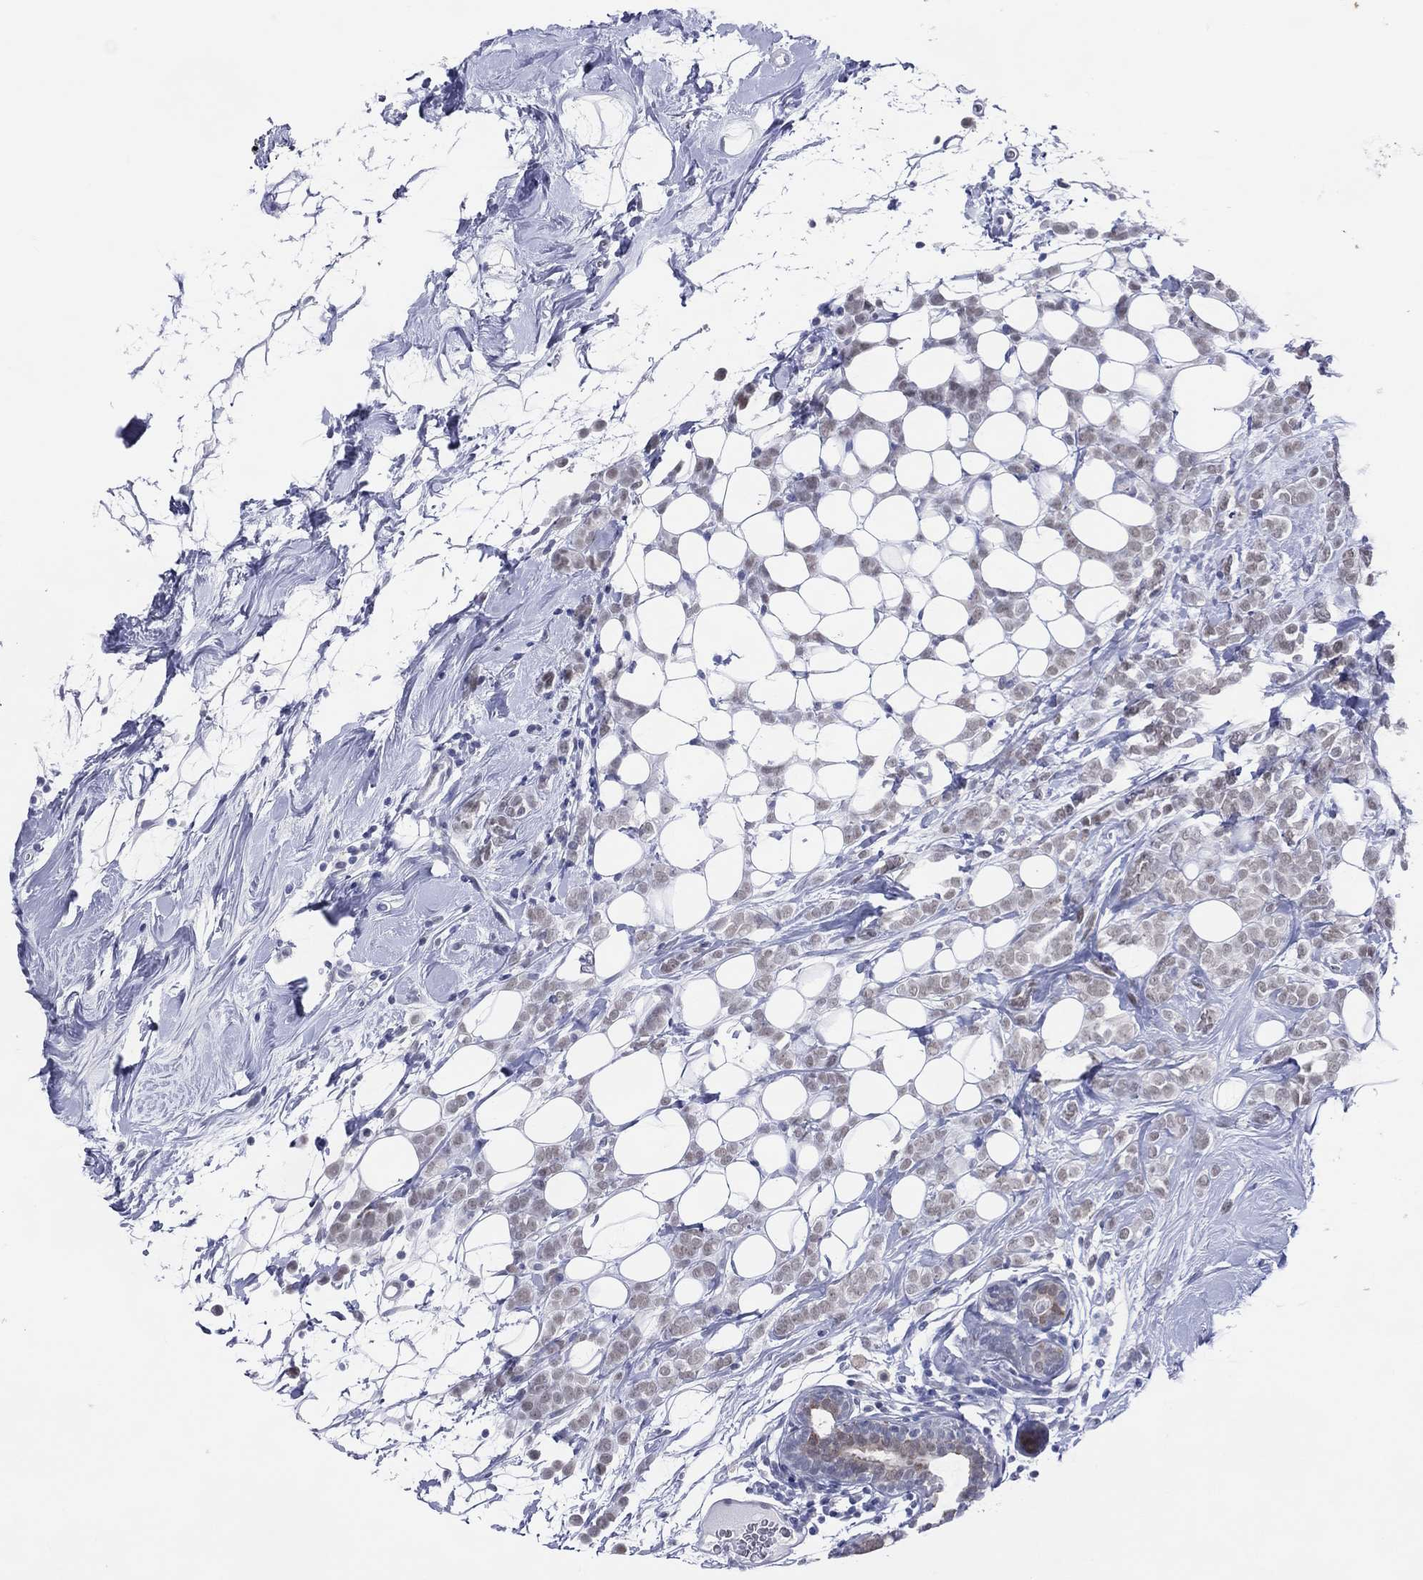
{"staining": {"intensity": "negative", "quantity": "none", "location": "none"}, "tissue": "breast cancer", "cell_type": "Tumor cells", "image_type": "cancer", "snomed": [{"axis": "morphology", "description": "Lobular carcinoma"}, {"axis": "topography", "description": "Breast"}], "caption": "There is no significant staining in tumor cells of breast cancer.", "gene": "CFAP58", "patient": {"sex": "female", "age": 49}}